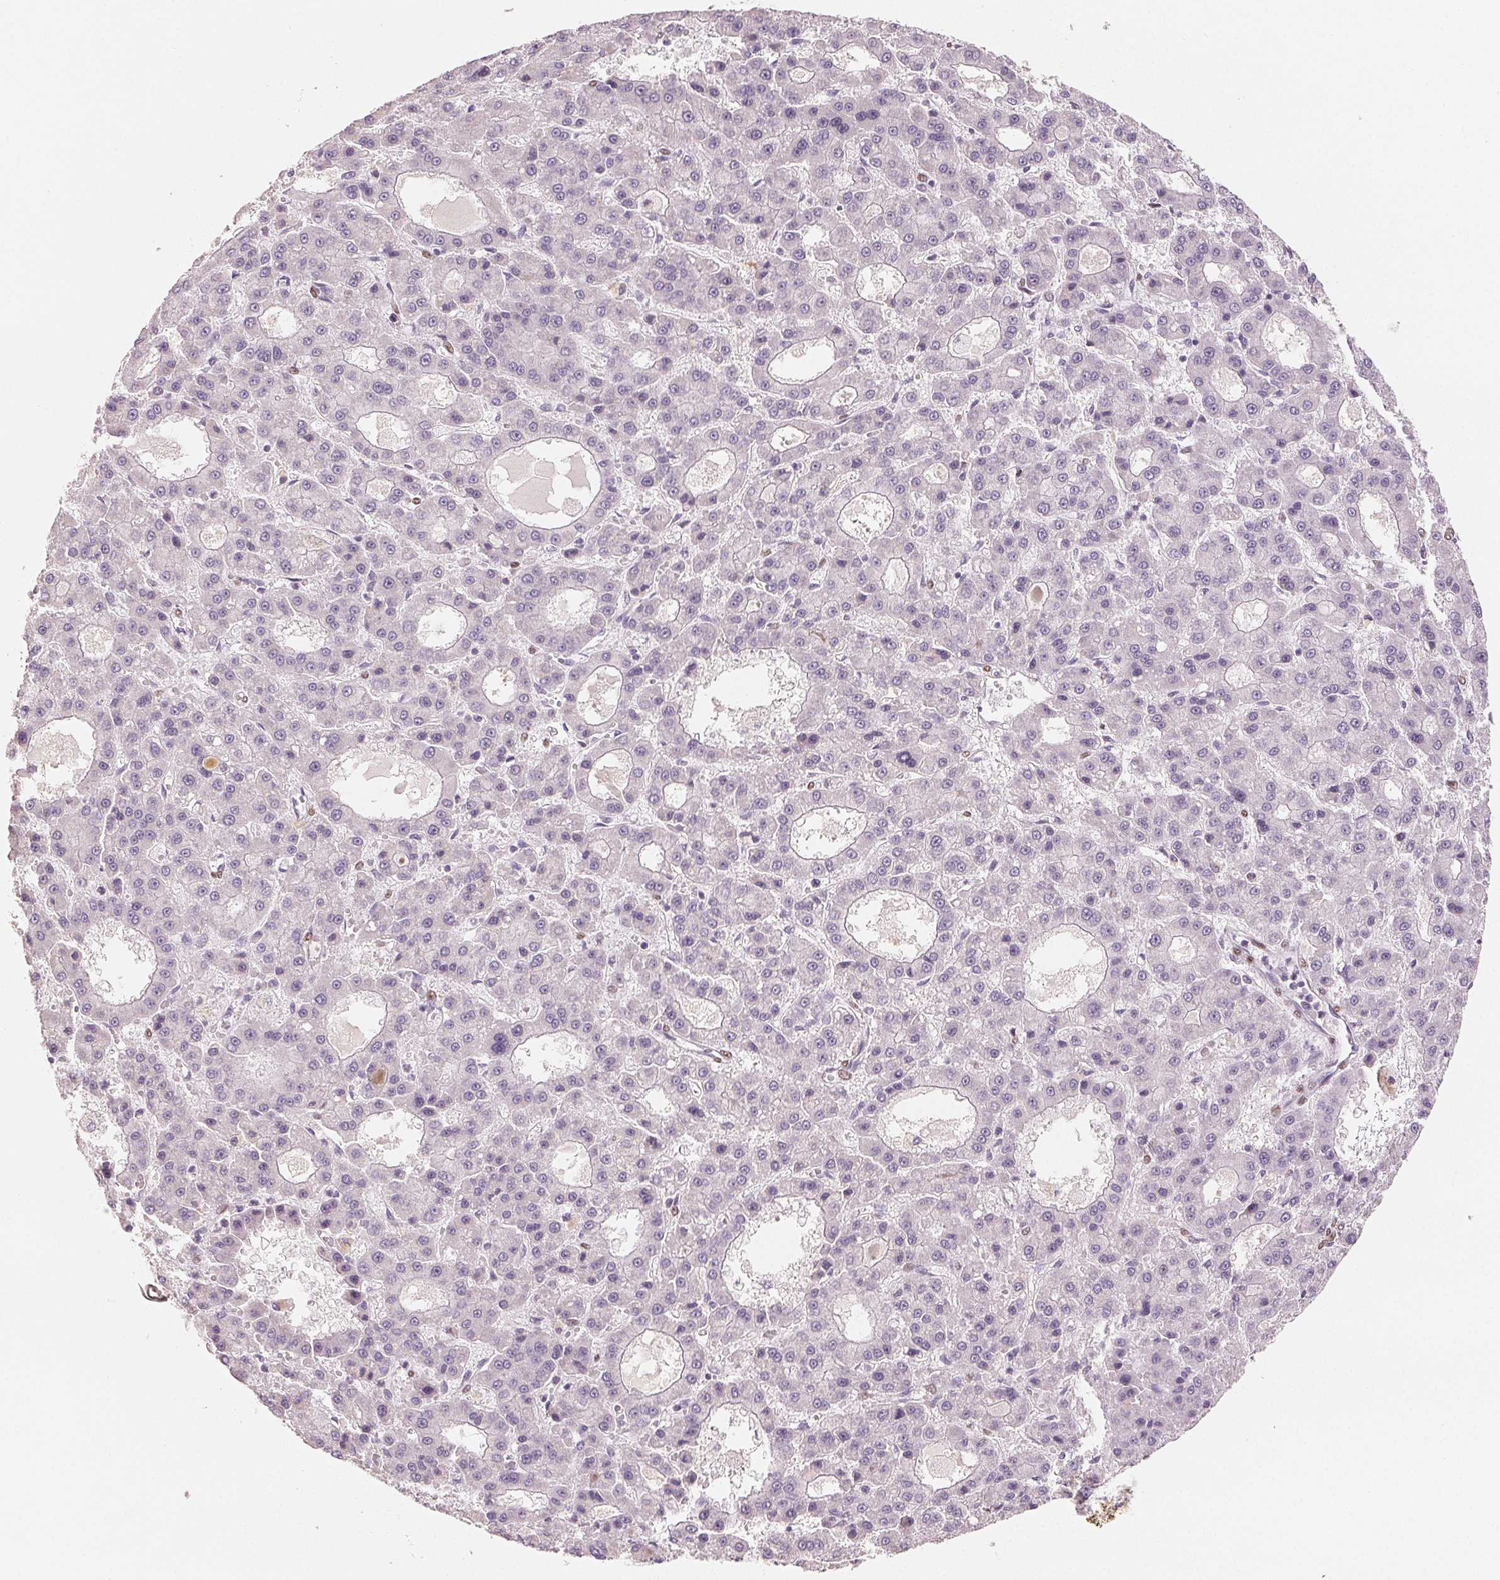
{"staining": {"intensity": "negative", "quantity": "none", "location": "none"}, "tissue": "liver cancer", "cell_type": "Tumor cells", "image_type": "cancer", "snomed": [{"axis": "morphology", "description": "Carcinoma, Hepatocellular, NOS"}, {"axis": "topography", "description": "Liver"}], "caption": "This is a micrograph of IHC staining of liver hepatocellular carcinoma, which shows no positivity in tumor cells.", "gene": "SMARCD3", "patient": {"sex": "male", "age": 70}}